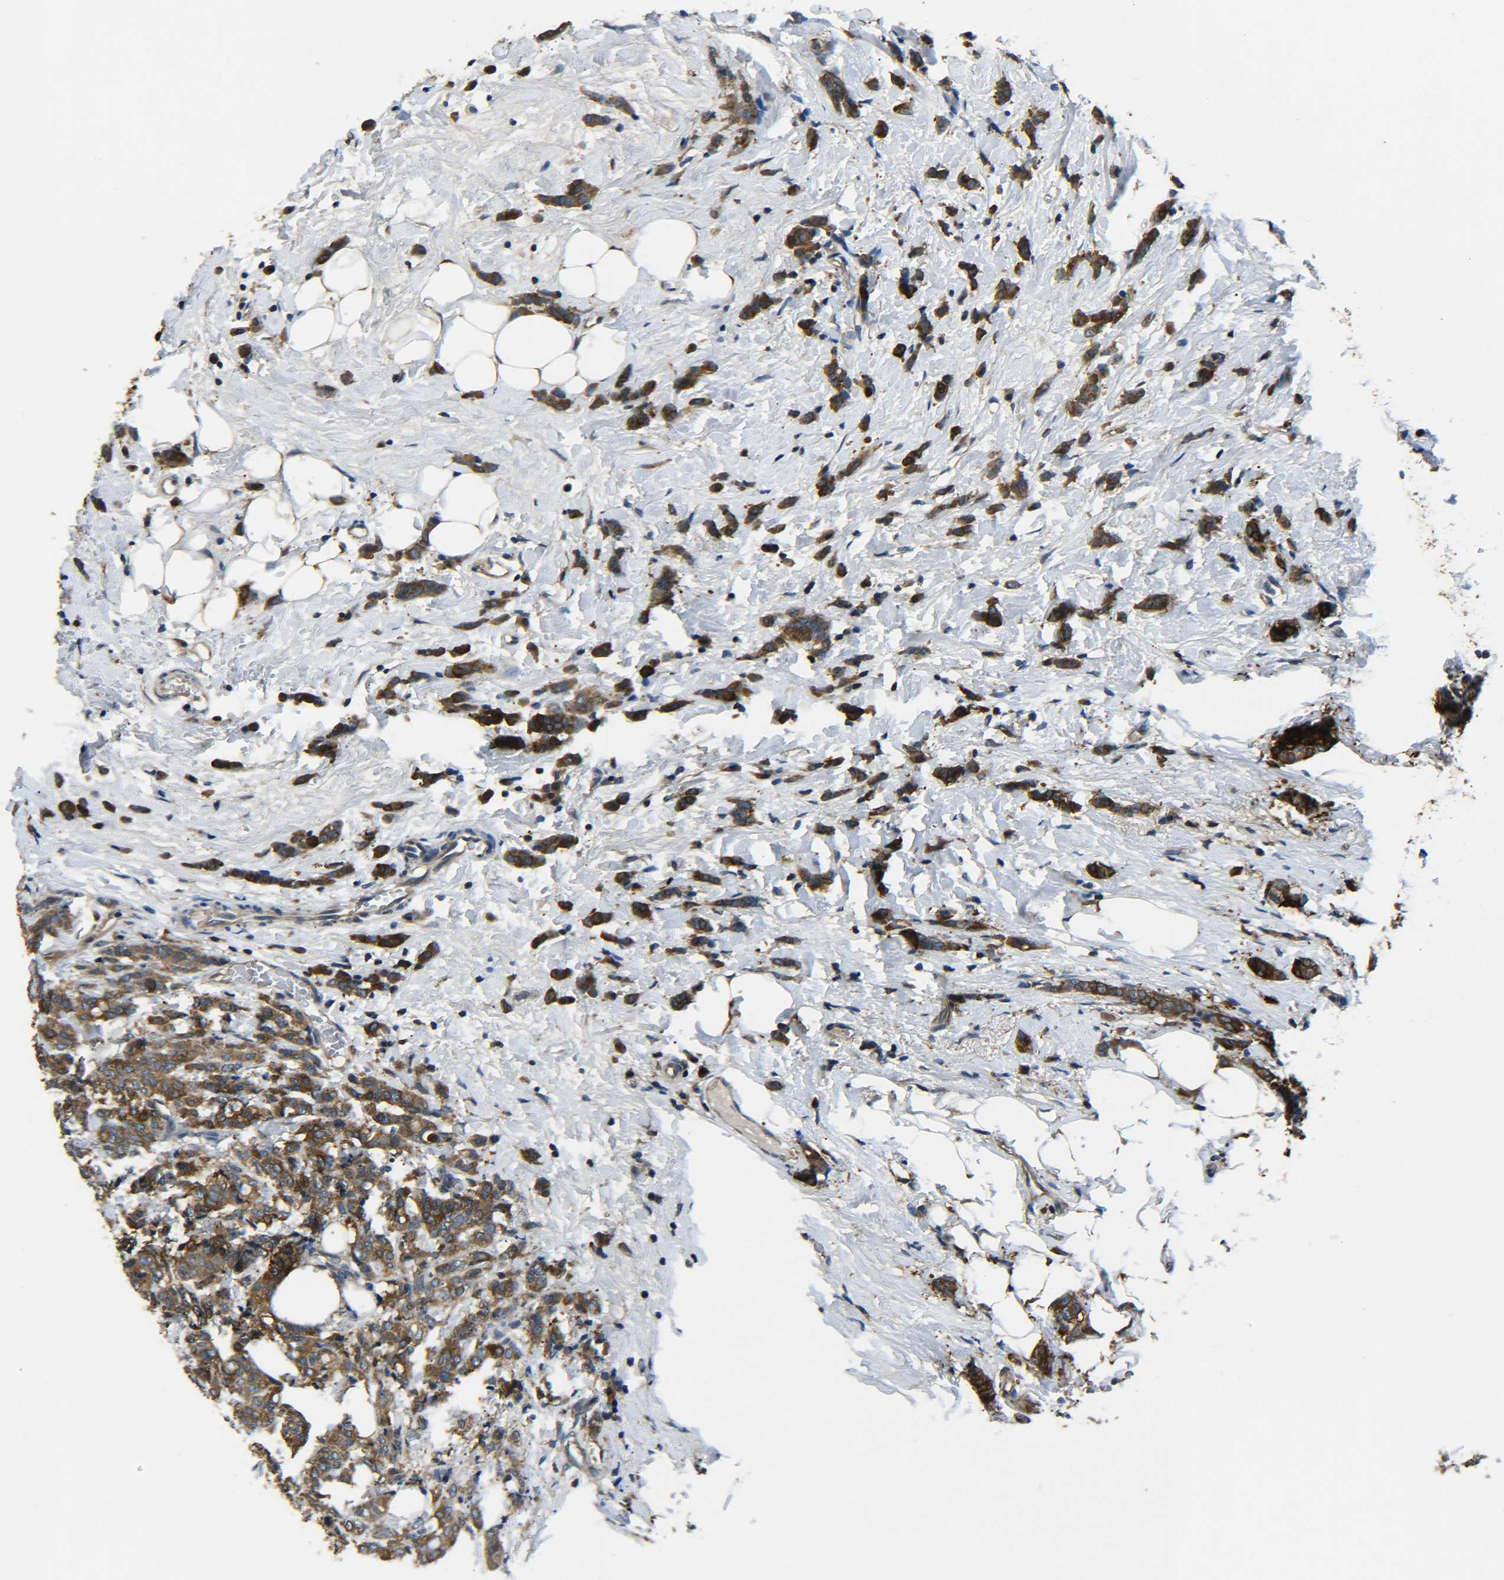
{"staining": {"intensity": "strong", "quantity": ">75%", "location": "cytoplasmic/membranous"}, "tissue": "breast cancer", "cell_type": "Tumor cells", "image_type": "cancer", "snomed": [{"axis": "morphology", "description": "Lobular carcinoma"}, {"axis": "topography", "description": "Breast"}], "caption": "IHC (DAB) staining of breast cancer demonstrates strong cytoplasmic/membranous protein expression in approximately >75% of tumor cells.", "gene": "PREB", "patient": {"sex": "female", "age": 60}}